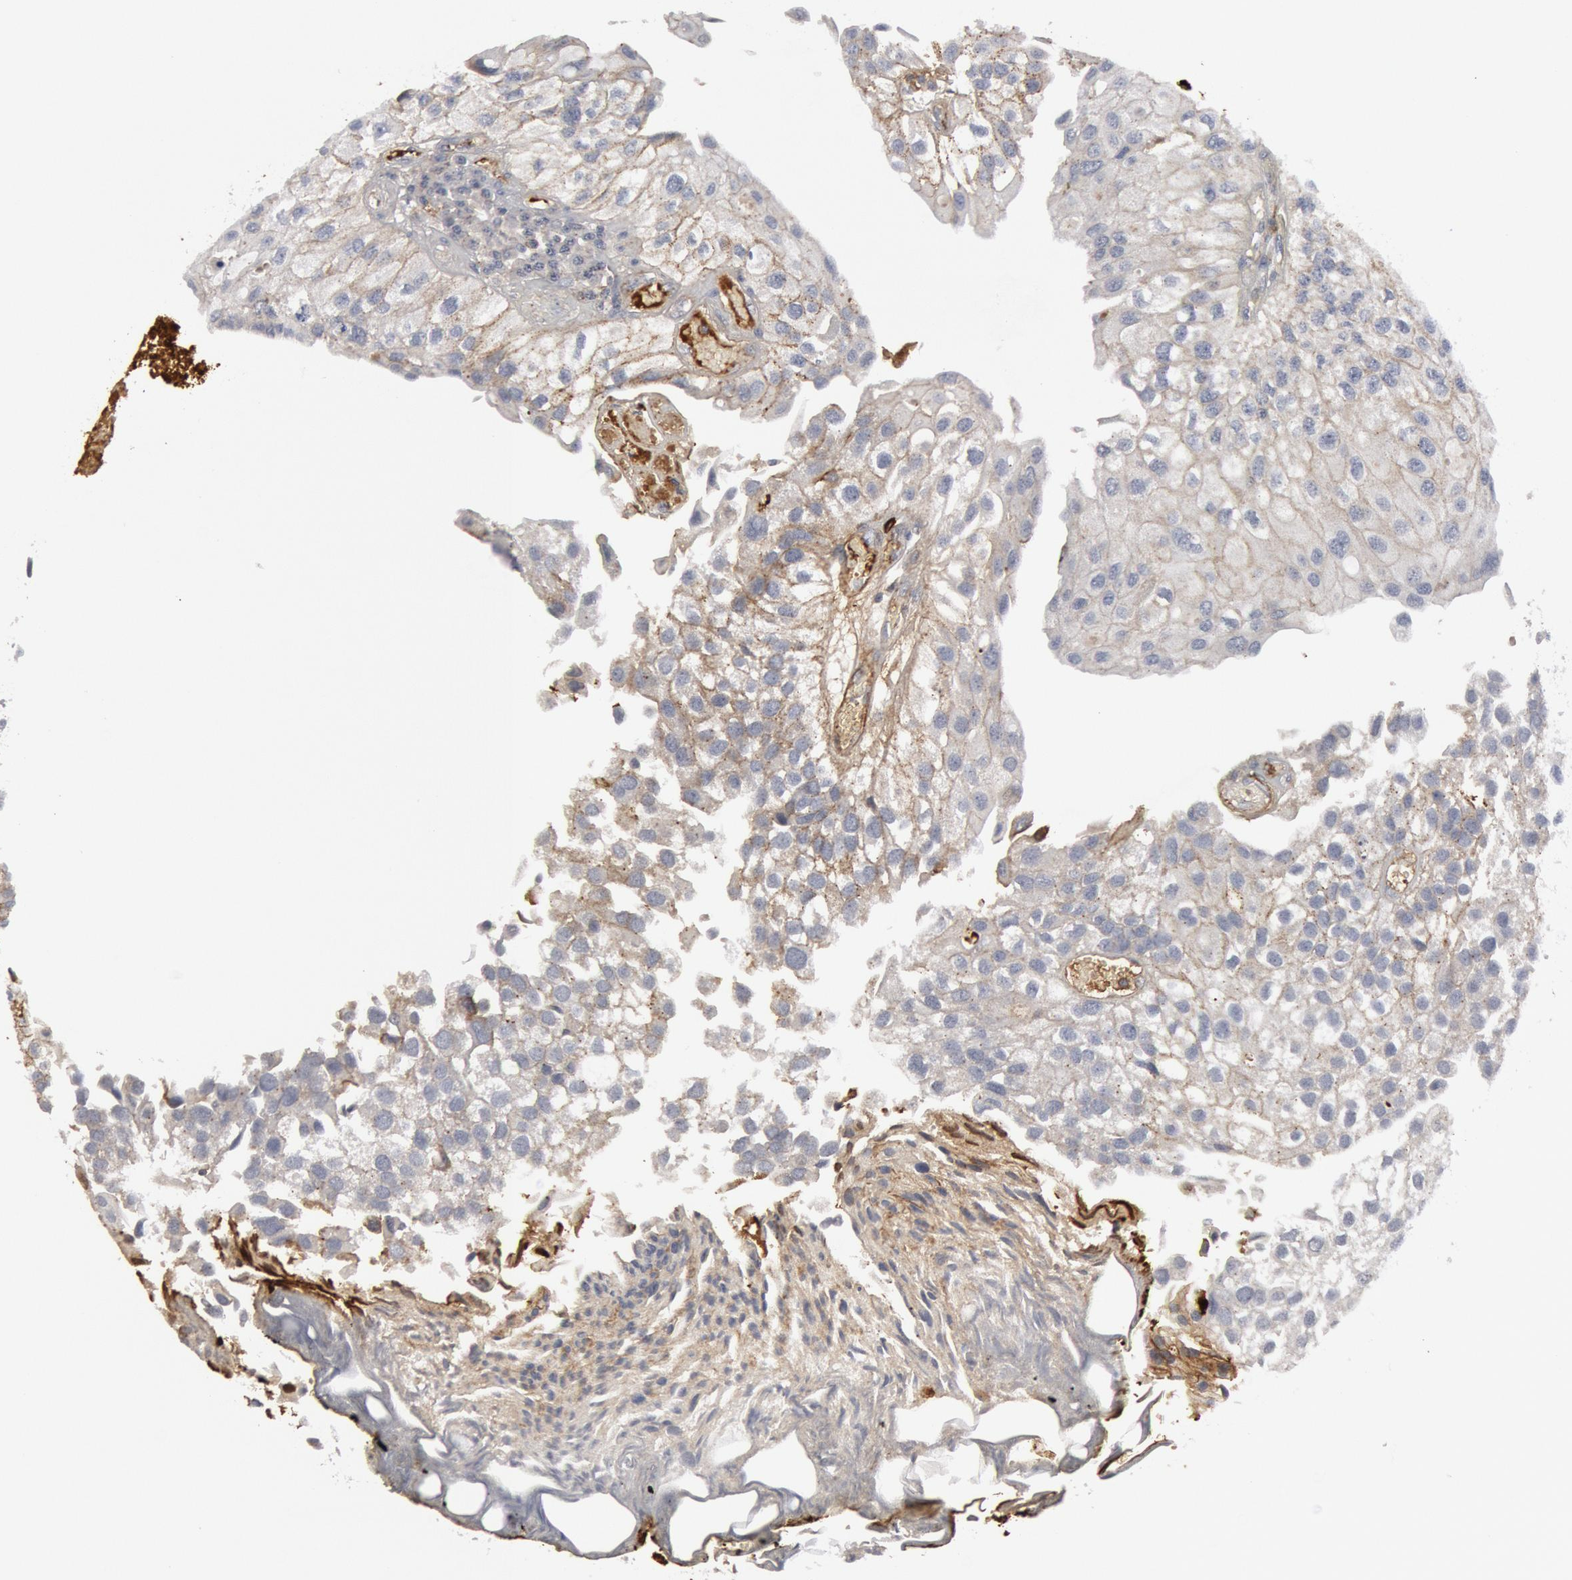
{"staining": {"intensity": "weak", "quantity": "25%-75%", "location": "cytoplasmic/membranous"}, "tissue": "urothelial cancer", "cell_type": "Tumor cells", "image_type": "cancer", "snomed": [{"axis": "morphology", "description": "Urothelial carcinoma, Low grade"}, {"axis": "topography", "description": "Urinary bladder"}], "caption": "Immunohistochemical staining of human low-grade urothelial carcinoma shows low levels of weak cytoplasmic/membranous expression in about 25%-75% of tumor cells.", "gene": "C1QC", "patient": {"sex": "female", "age": 89}}